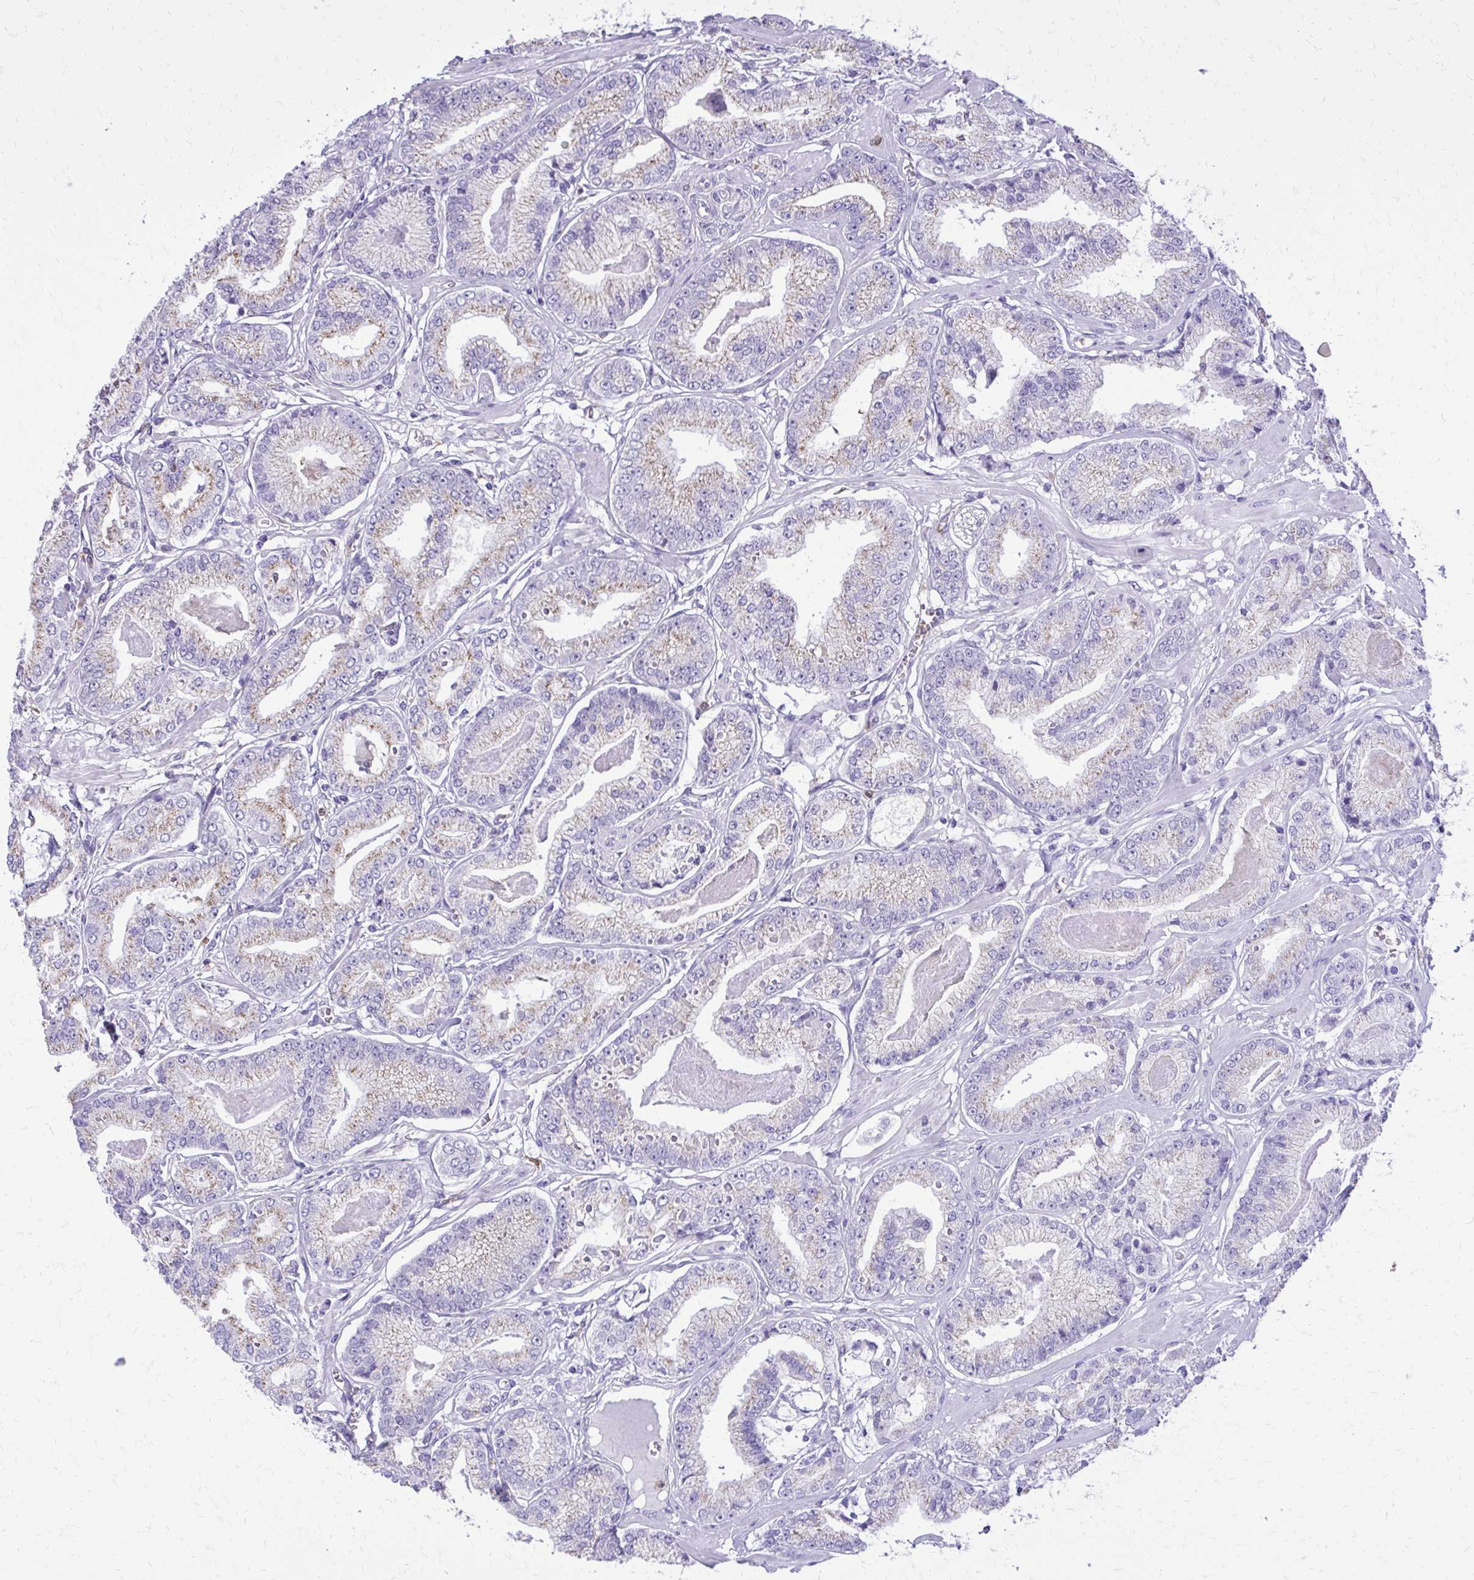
{"staining": {"intensity": "weak", "quantity": "25%-75%", "location": "cytoplasmic/membranous"}, "tissue": "prostate cancer", "cell_type": "Tumor cells", "image_type": "cancer", "snomed": [{"axis": "morphology", "description": "Adenocarcinoma, High grade"}, {"axis": "topography", "description": "Prostate"}], "caption": "A micrograph of human high-grade adenocarcinoma (prostate) stained for a protein displays weak cytoplasmic/membranous brown staining in tumor cells. (brown staining indicates protein expression, while blue staining denotes nuclei).", "gene": "CAT", "patient": {"sex": "male", "age": 71}}